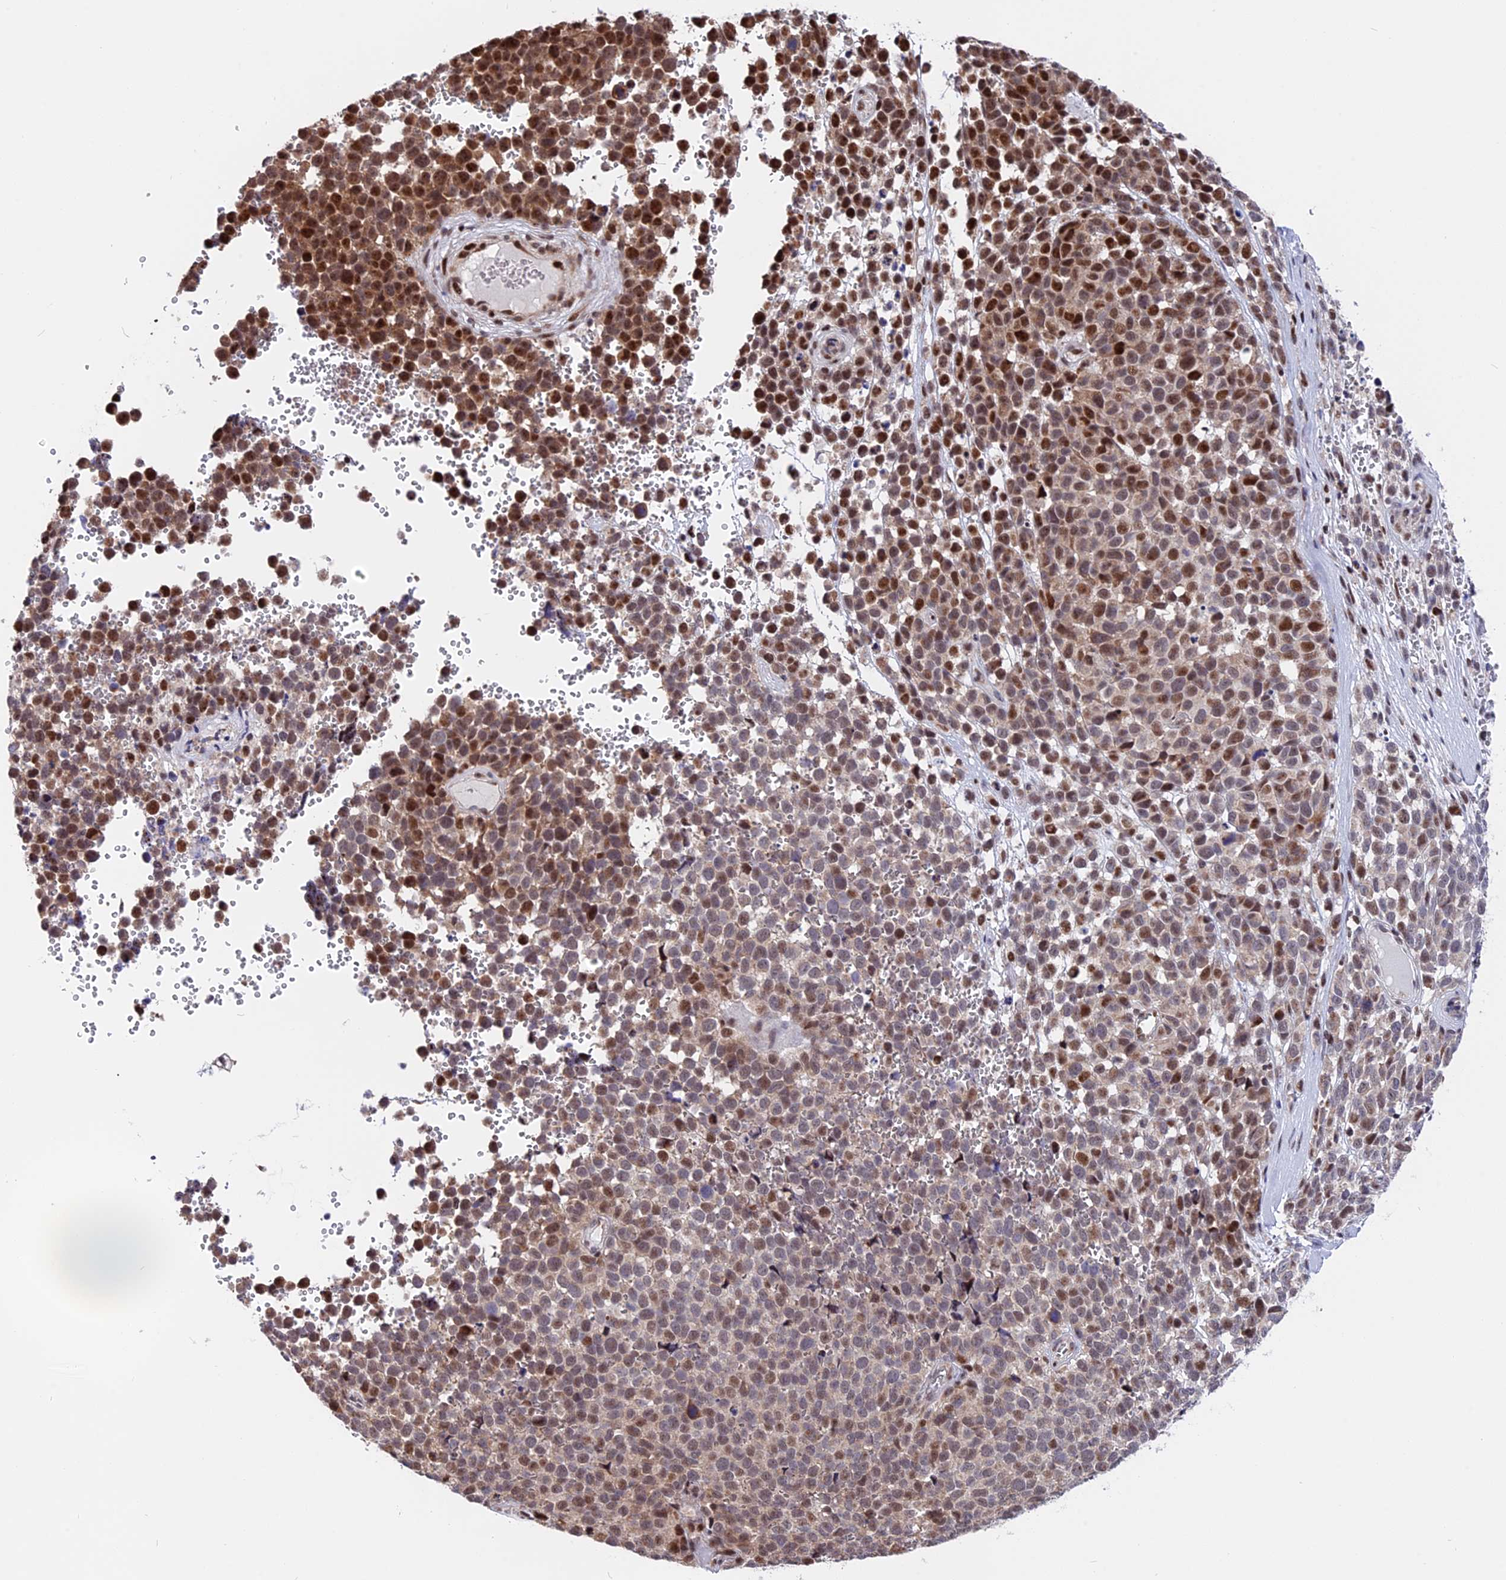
{"staining": {"intensity": "moderate", "quantity": ">75%", "location": "cytoplasmic/membranous,nuclear"}, "tissue": "melanoma", "cell_type": "Tumor cells", "image_type": "cancer", "snomed": [{"axis": "morphology", "description": "Malignant melanoma, NOS"}, {"axis": "topography", "description": "Nose, NOS"}], "caption": "Immunohistochemical staining of human malignant melanoma demonstrates medium levels of moderate cytoplasmic/membranous and nuclear positivity in approximately >75% of tumor cells. (DAB IHC with brightfield microscopy, high magnification).", "gene": "FAM174C", "patient": {"sex": "female", "age": 48}}